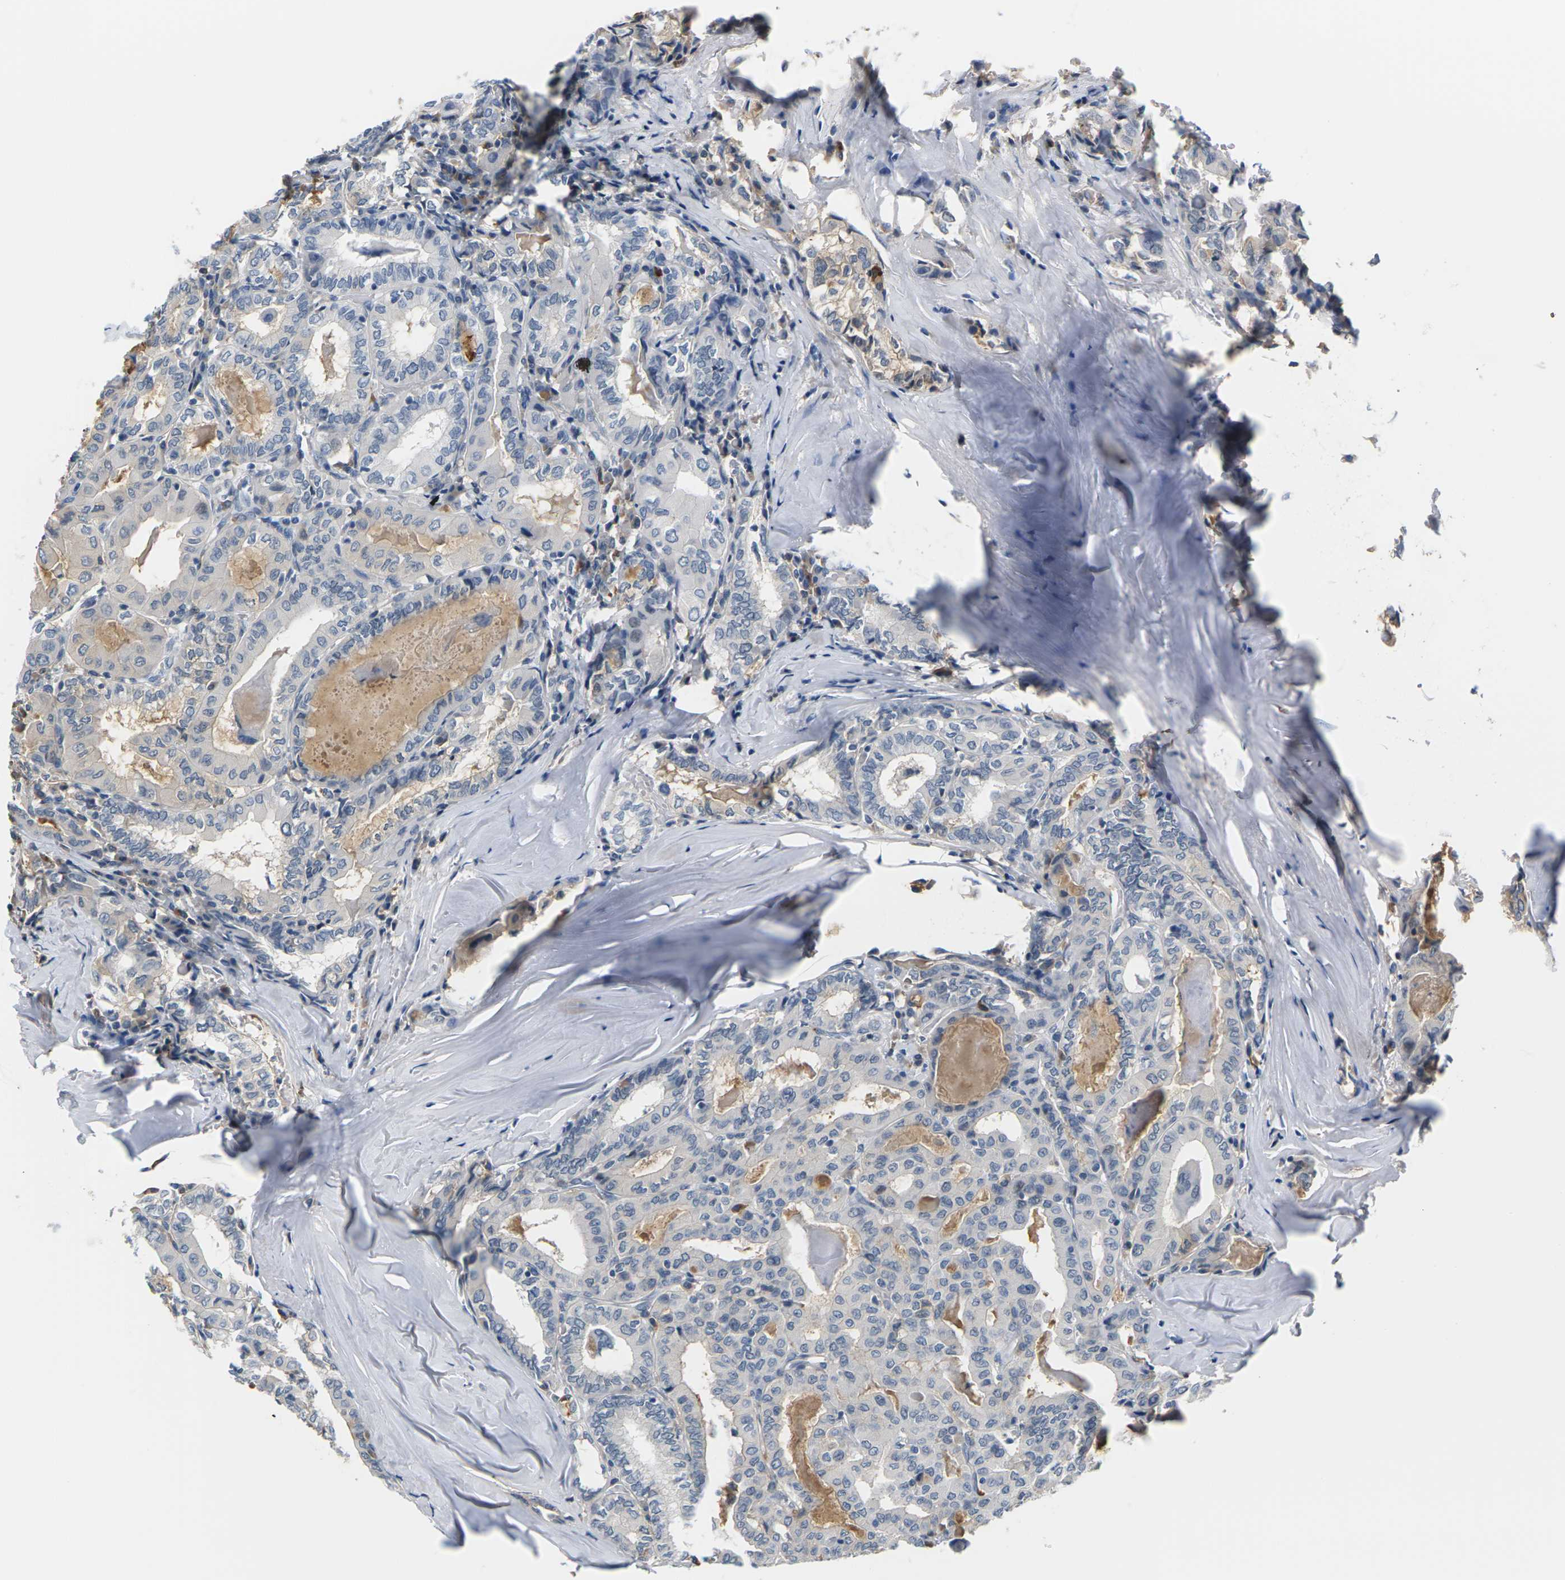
{"staining": {"intensity": "negative", "quantity": "none", "location": "none"}, "tissue": "thyroid cancer", "cell_type": "Tumor cells", "image_type": "cancer", "snomed": [{"axis": "morphology", "description": "Papillary adenocarcinoma, NOS"}, {"axis": "topography", "description": "Thyroid gland"}], "caption": "This histopathology image is of thyroid cancer stained with IHC to label a protein in brown with the nuclei are counter-stained blue. There is no positivity in tumor cells.", "gene": "PKP2", "patient": {"sex": "female", "age": 42}}